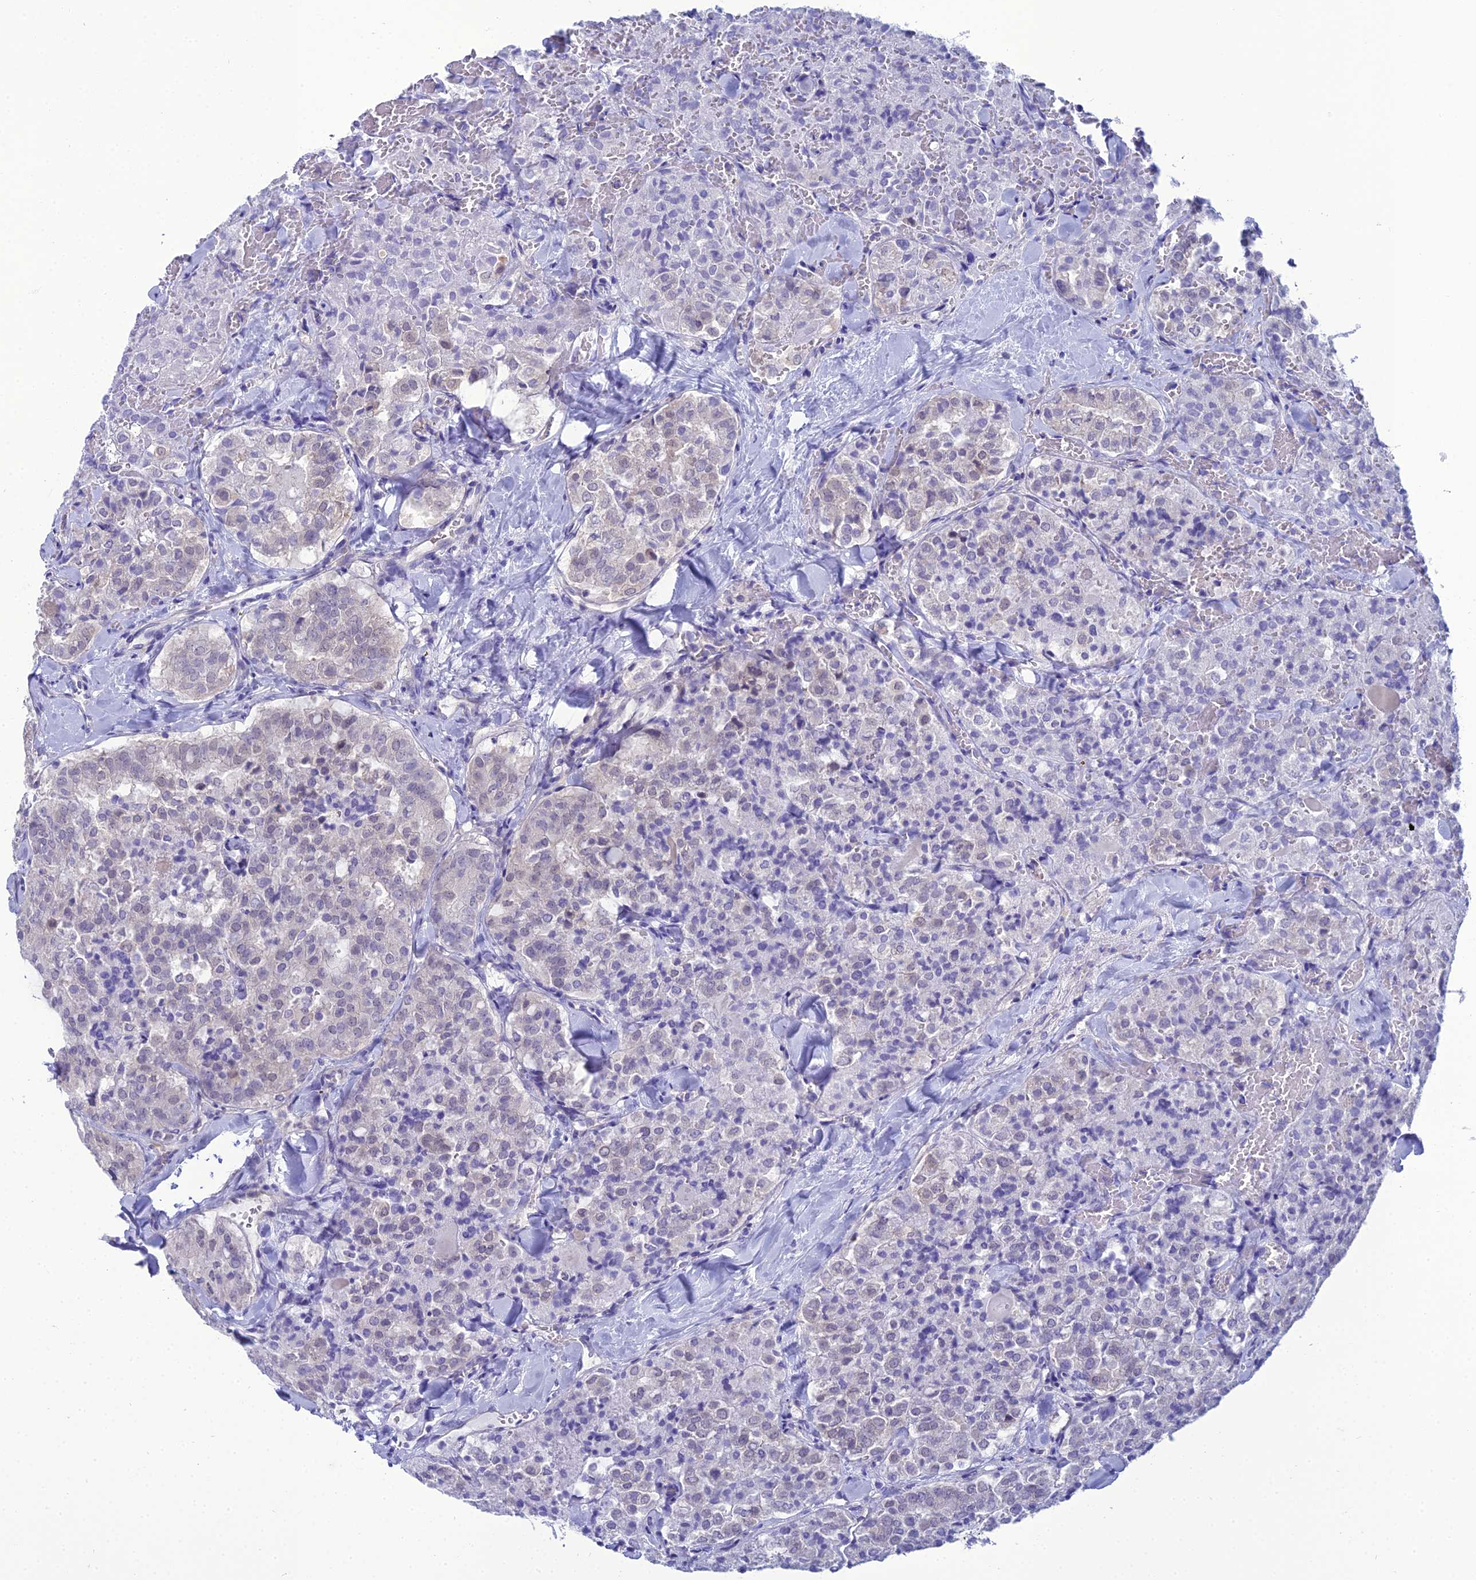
{"staining": {"intensity": "negative", "quantity": "none", "location": "none"}, "tissue": "thyroid cancer", "cell_type": "Tumor cells", "image_type": "cancer", "snomed": [{"axis": "morphology", "description": "Follicular adenoma carcinoma, NOS"}, {"axis": "topography", "description": "Thyroid gland"}], "caption": "DAB (3,3'-diaminobenzidine) immunohistochemical staining of thyroid cancer (follicular adenoma carcinoma) exhibits no significant staining in tumor cells.", "gene": "GNPNAT1", "patient": {"sex": "male", "age": 75}}